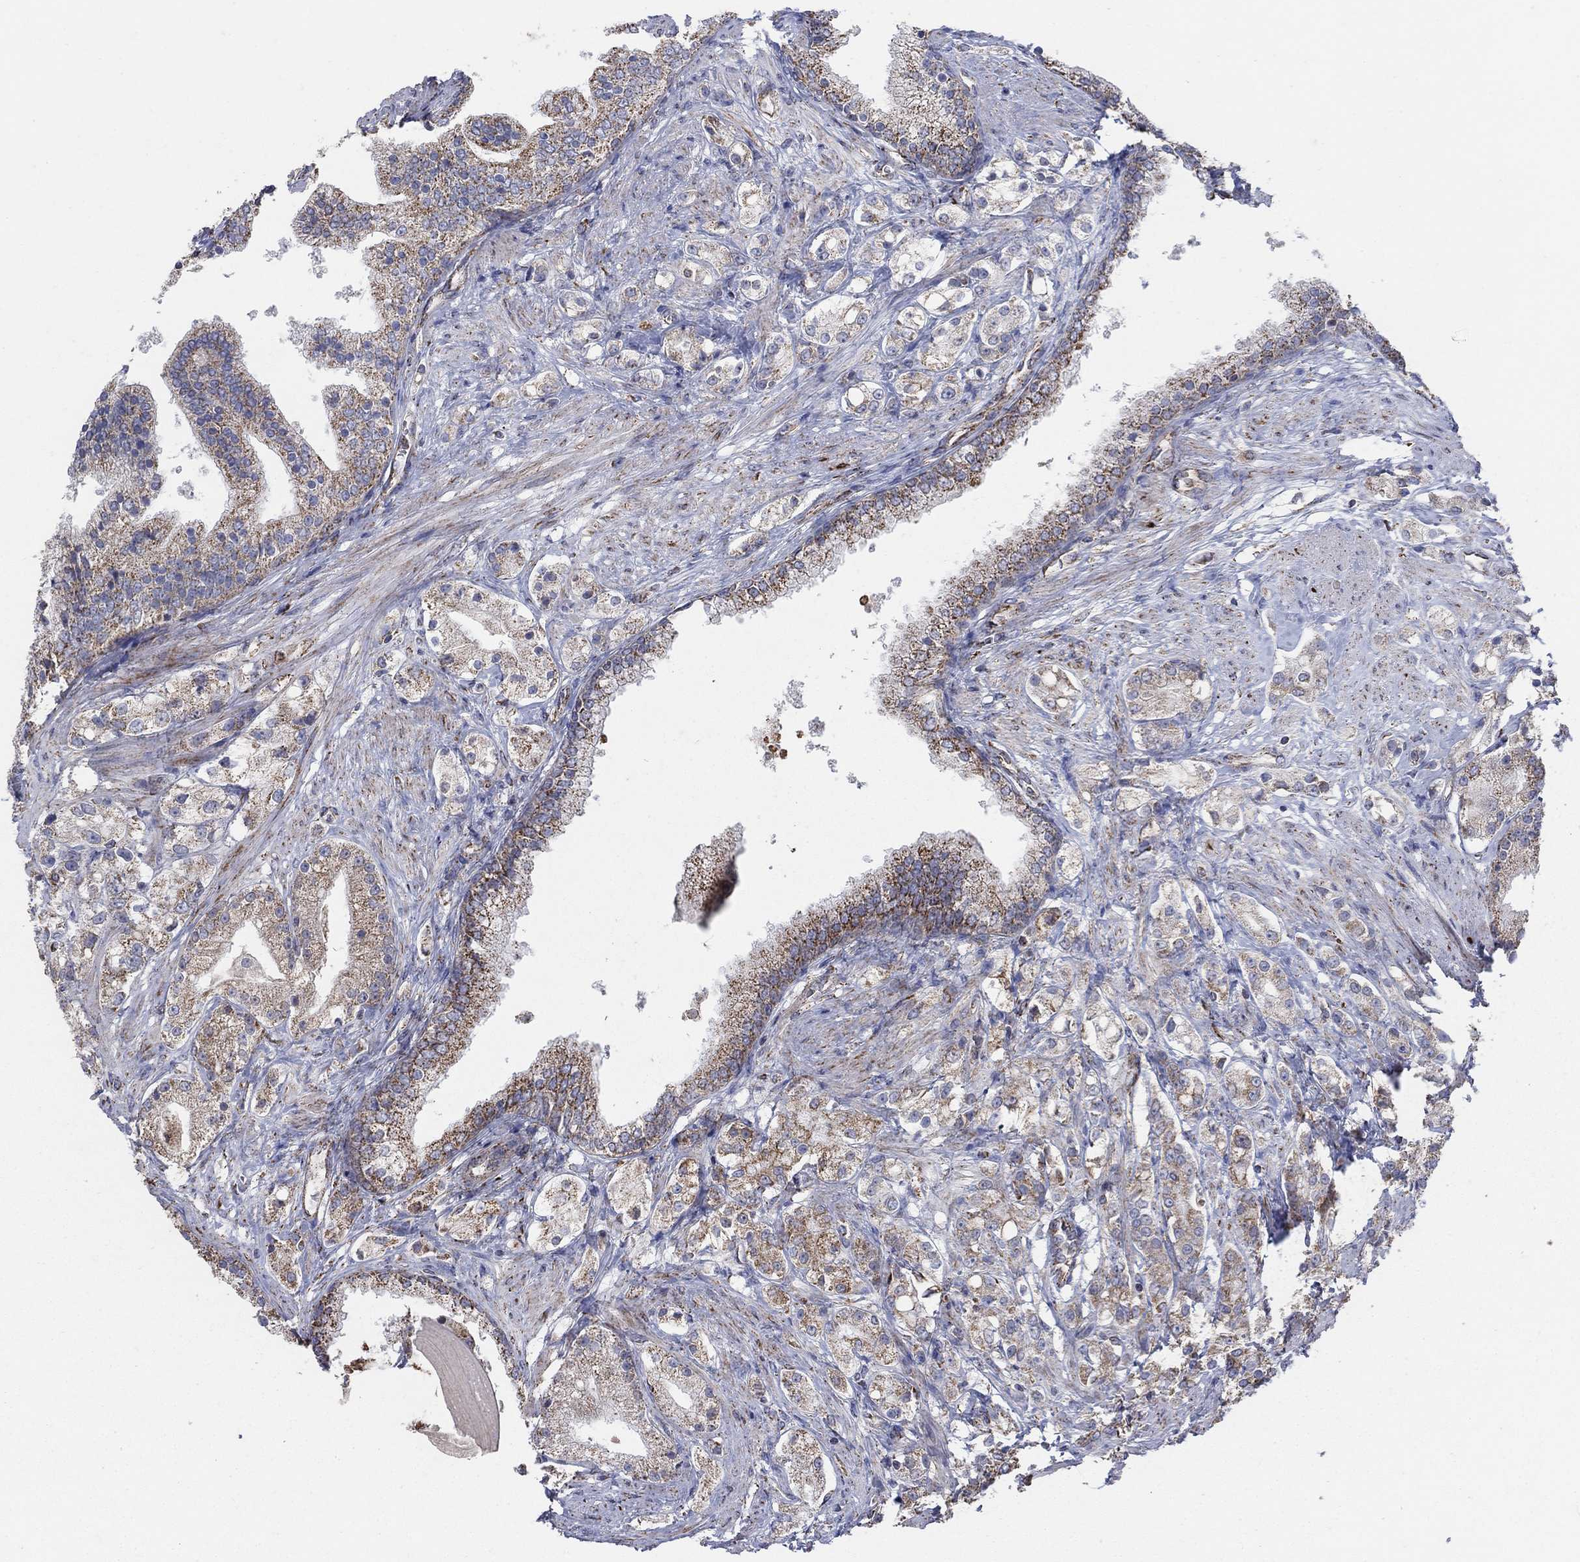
{"staining": {"intensity": "strong", "quantity": "25%-75%", "location": "cytoplasmic/membranous"}, "tissue": "prostate cancer", "cell_type": "Tumor cells", "image_type": "cancer", "snomed": [{"axis": "morphology", "description": "Adenocarcinoma, NOS"}, {"axis": "topography", "description": "Prostate and seminal vesicle, NOS"}, {"axis": "topography", "description": "Prostate"}], "caption": "Adenocarcinoma (prostate) stained with immunohistochemistry (IHC) displays strong cytoplasmic/membranous expression in about 25%-75% of tumor cells.", "gene": "PNPLA2", "patient": {"sex": "male", "age": 67}}